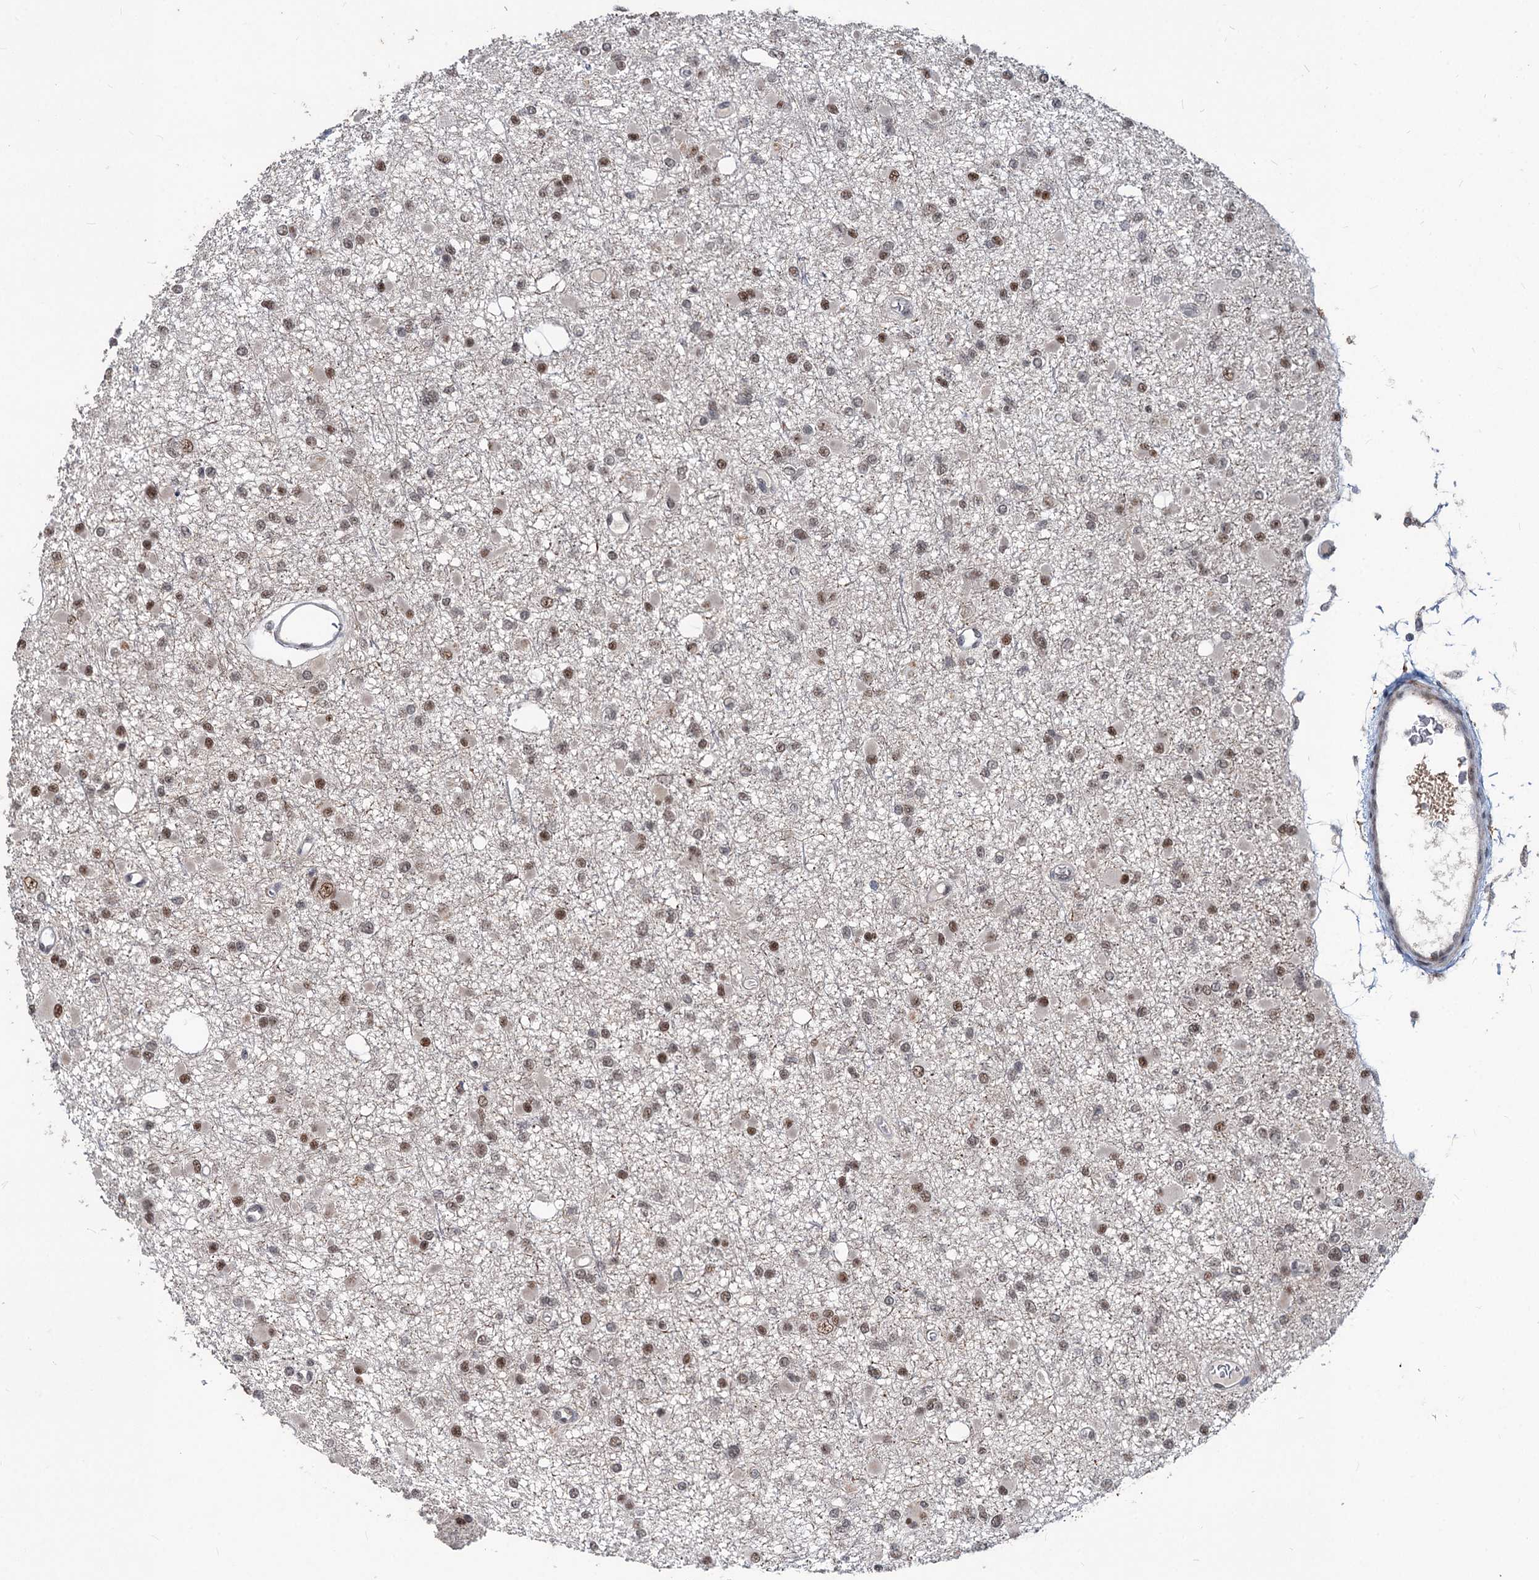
{"staining": {"intensity": "moderate", "quantity": "25%-75%", "location": "nuclear"}, "tissue": "glioma", "cell_type": "Tumor cells", "image_type": "cancer", "snomed": [{"axis": "morphology", "description": "Glioma, malignant, Low grade"}, {"axis": "topography", "description": "Brain"}], "caption": "This is a micrograph of IHC staining of glioma, which shows moderate expression in the nuclear of tumor cells.", "gene": "PHF8", "patient": {"sex": "female", "age": 22}}